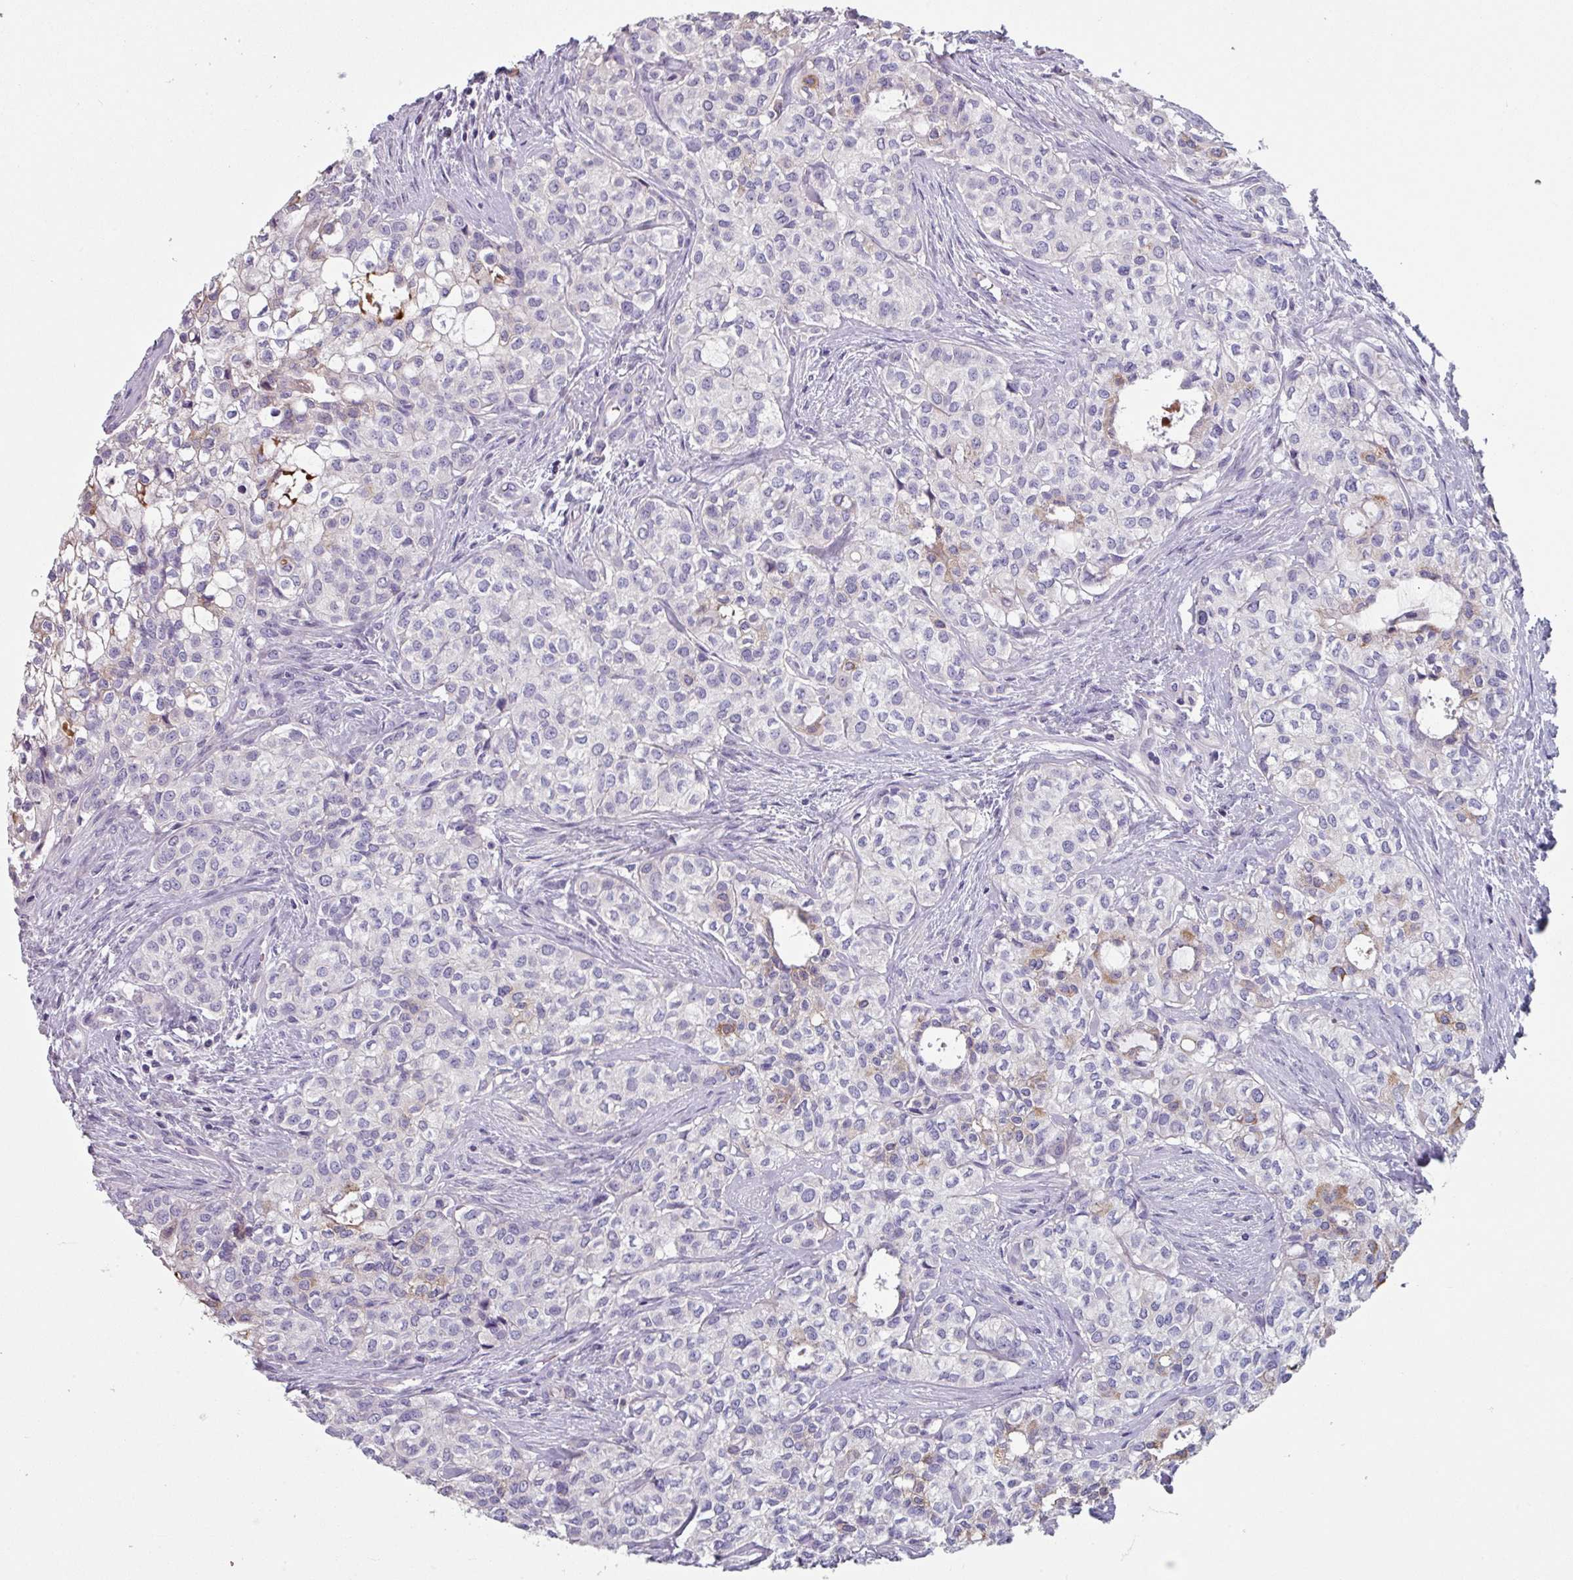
{"staining": {"intensity": "negative", "quantity": "none", "location": "none"}, "tissue": "head and neck cancer", "cell_type": "Tumor cells", "image_type": "cancer", "snomed": [{"axis": "morphology", "description": "Adenocarcinoma, NOS"}, {"axis": "topography", "description": "Head-Neck"}], "caption": "Human head and neck cancer stained for a protein using IHC exhibits no positivity in tumor cells.", "gene": "TMEM132A", "patient": {"sex": "male", "age": 81}}